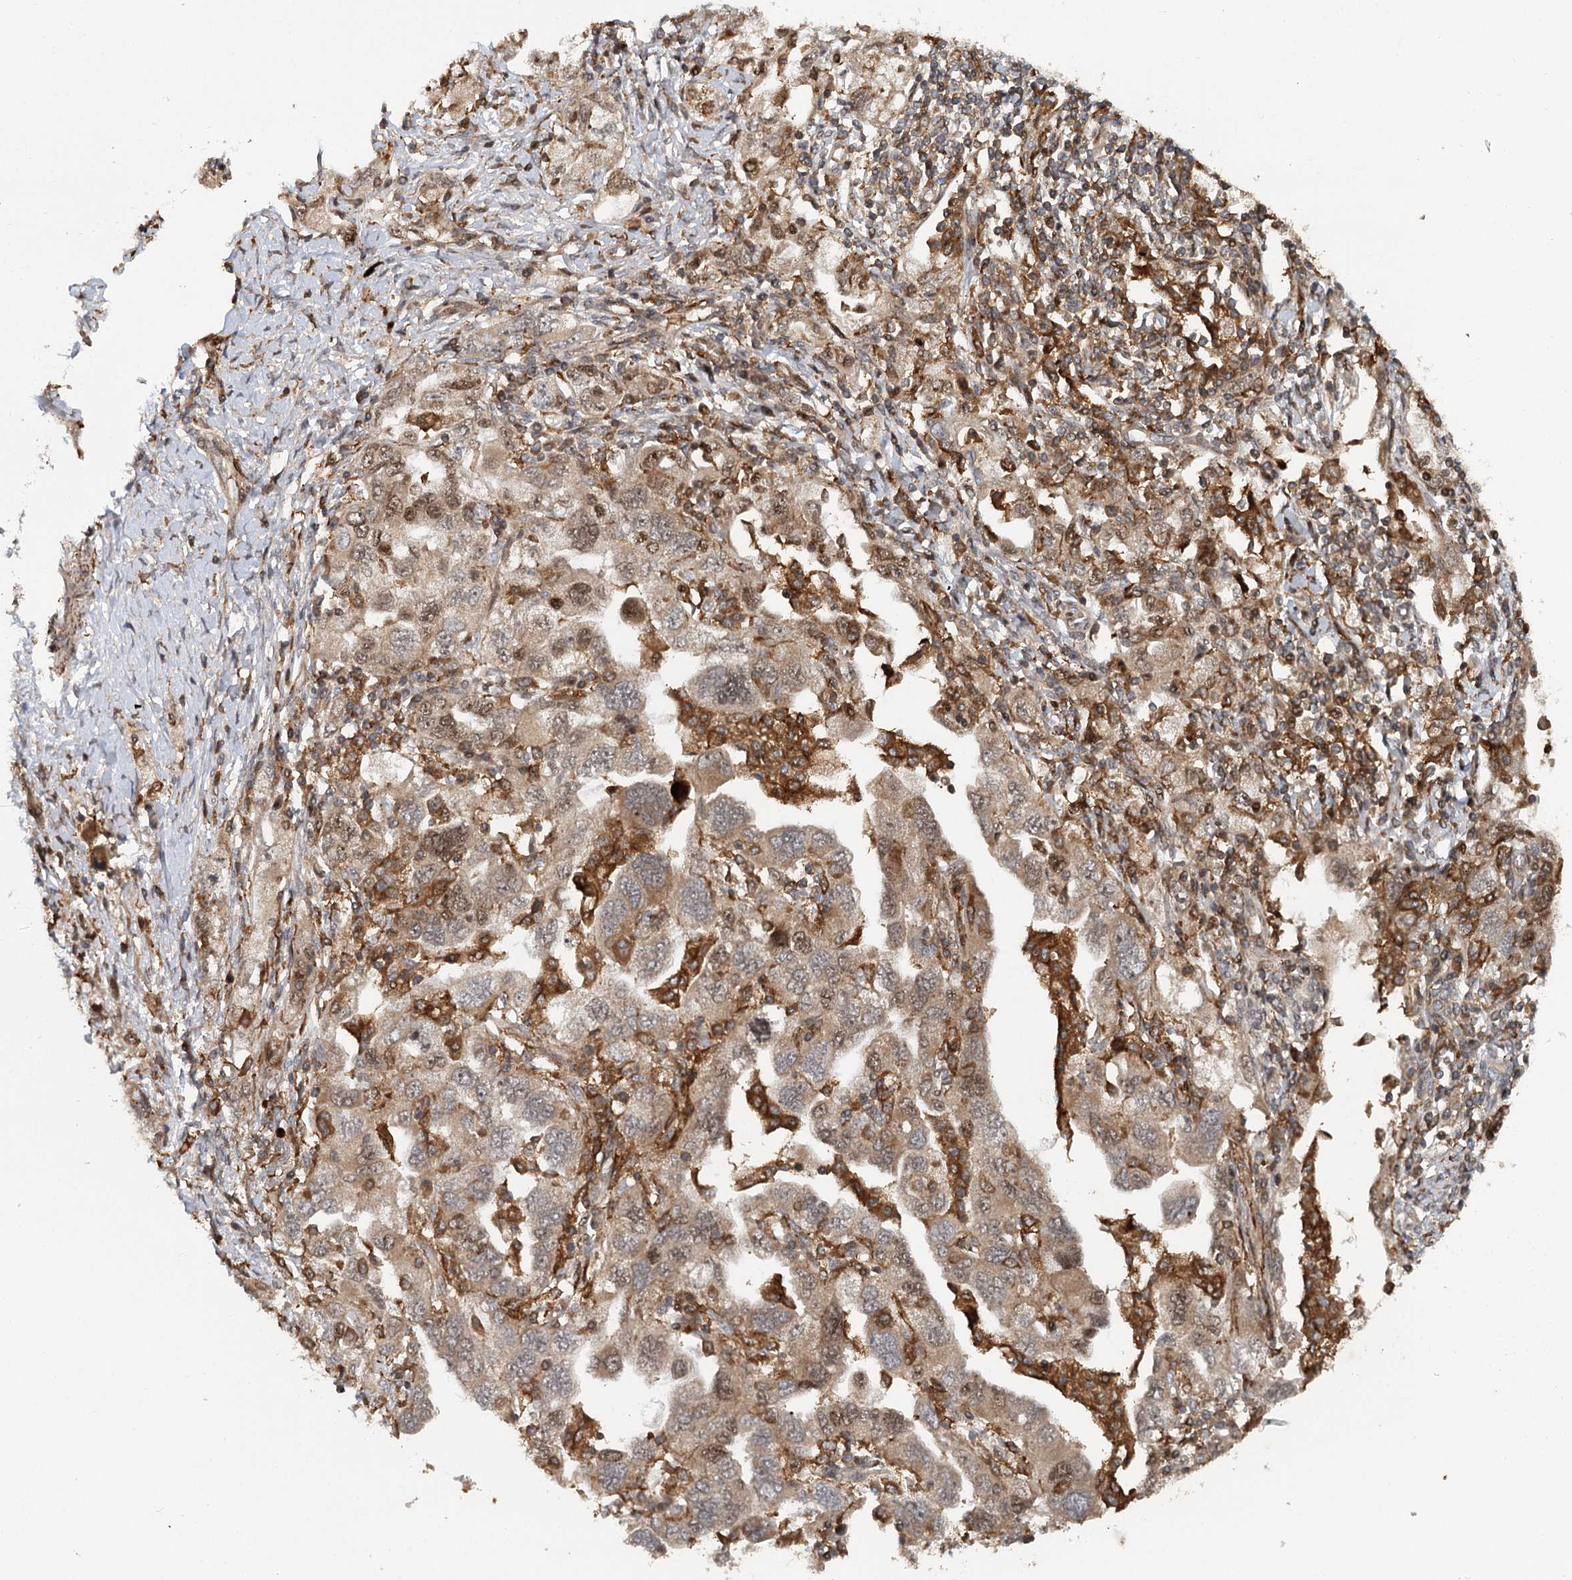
{"staining": {"intensity": "moderate", "quantity": ">75%", "location": "cytoplasmic/membranous"}, "tissue": "ovarian cancer", "cell_type": "Tumor cells", "image_type": "cancer", "snomed": [{"axis": "morphology", "description": "Carcinoma, NOS"}, {"axis": "morphology", "description": "Cystadenocarcinoma, serous, NOS"}, {"axis": "topography", "description": "Ovary"}], "caption": "The micrograph shows a brown stain indicating the presence of a protein in the cytoplasmic/membranous of tumor cells in ovarian carcinoma.", "gene": "RNF111", "patient": {"sex": "female", "age": 69}}